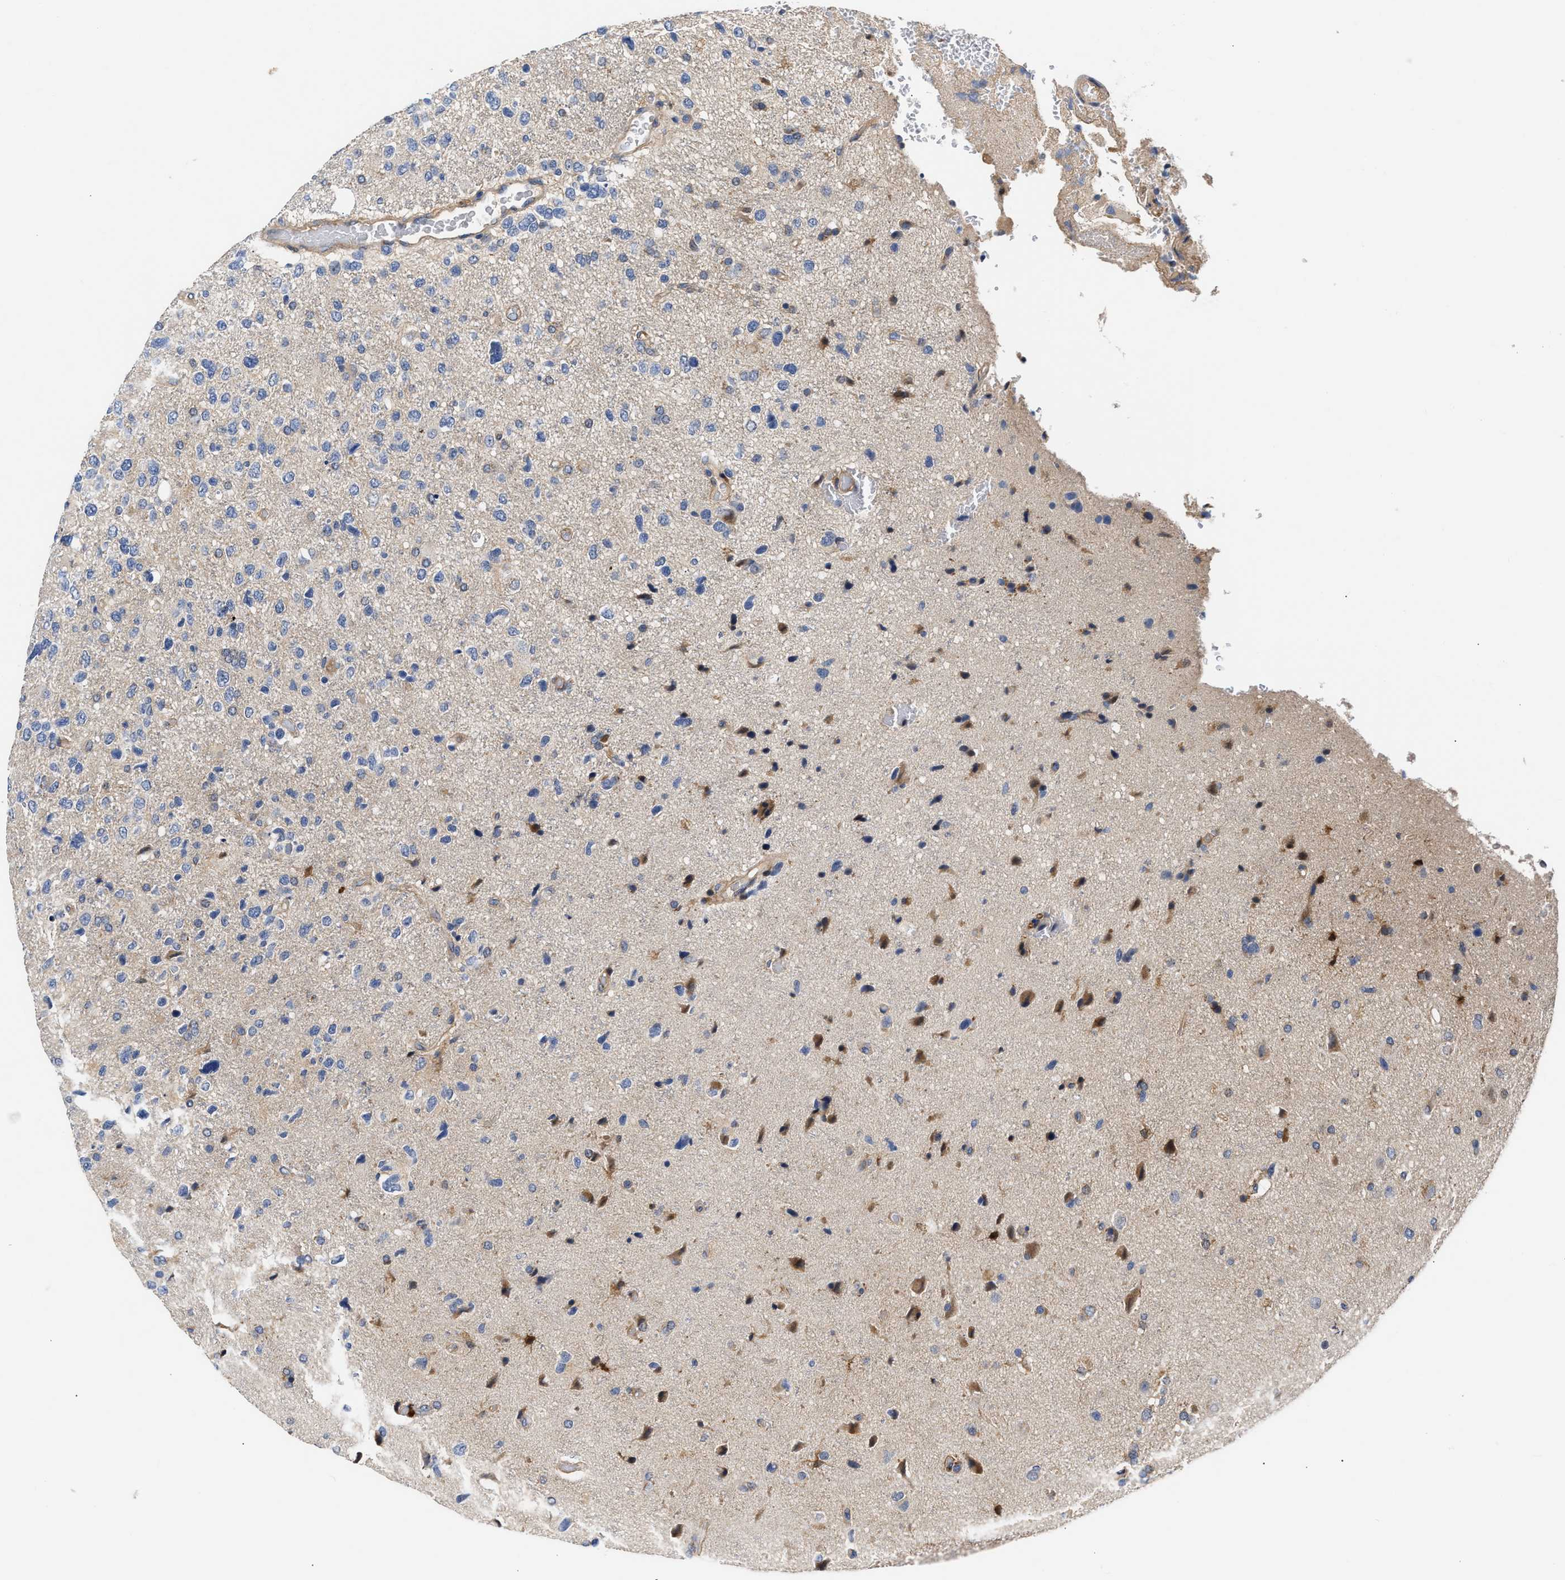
{"staining": {"intensity": "weak", "quantity": "<25%", "location": "cytoplasmic/membranous"}, "tissue": "glioma", "cell_type": "Tumor cells", "image_type": "cancer", "snomed": [{"axis": "morphology", "description": "Glioma, malignant, High grade"}, {"axis": "topography", "description": "Brain"}], "caption": "This is an IHC image of glioma. There is no staining in tumor cells.", "gene": "CCDC146", "patient": {"sex": "female", "age": 58}}